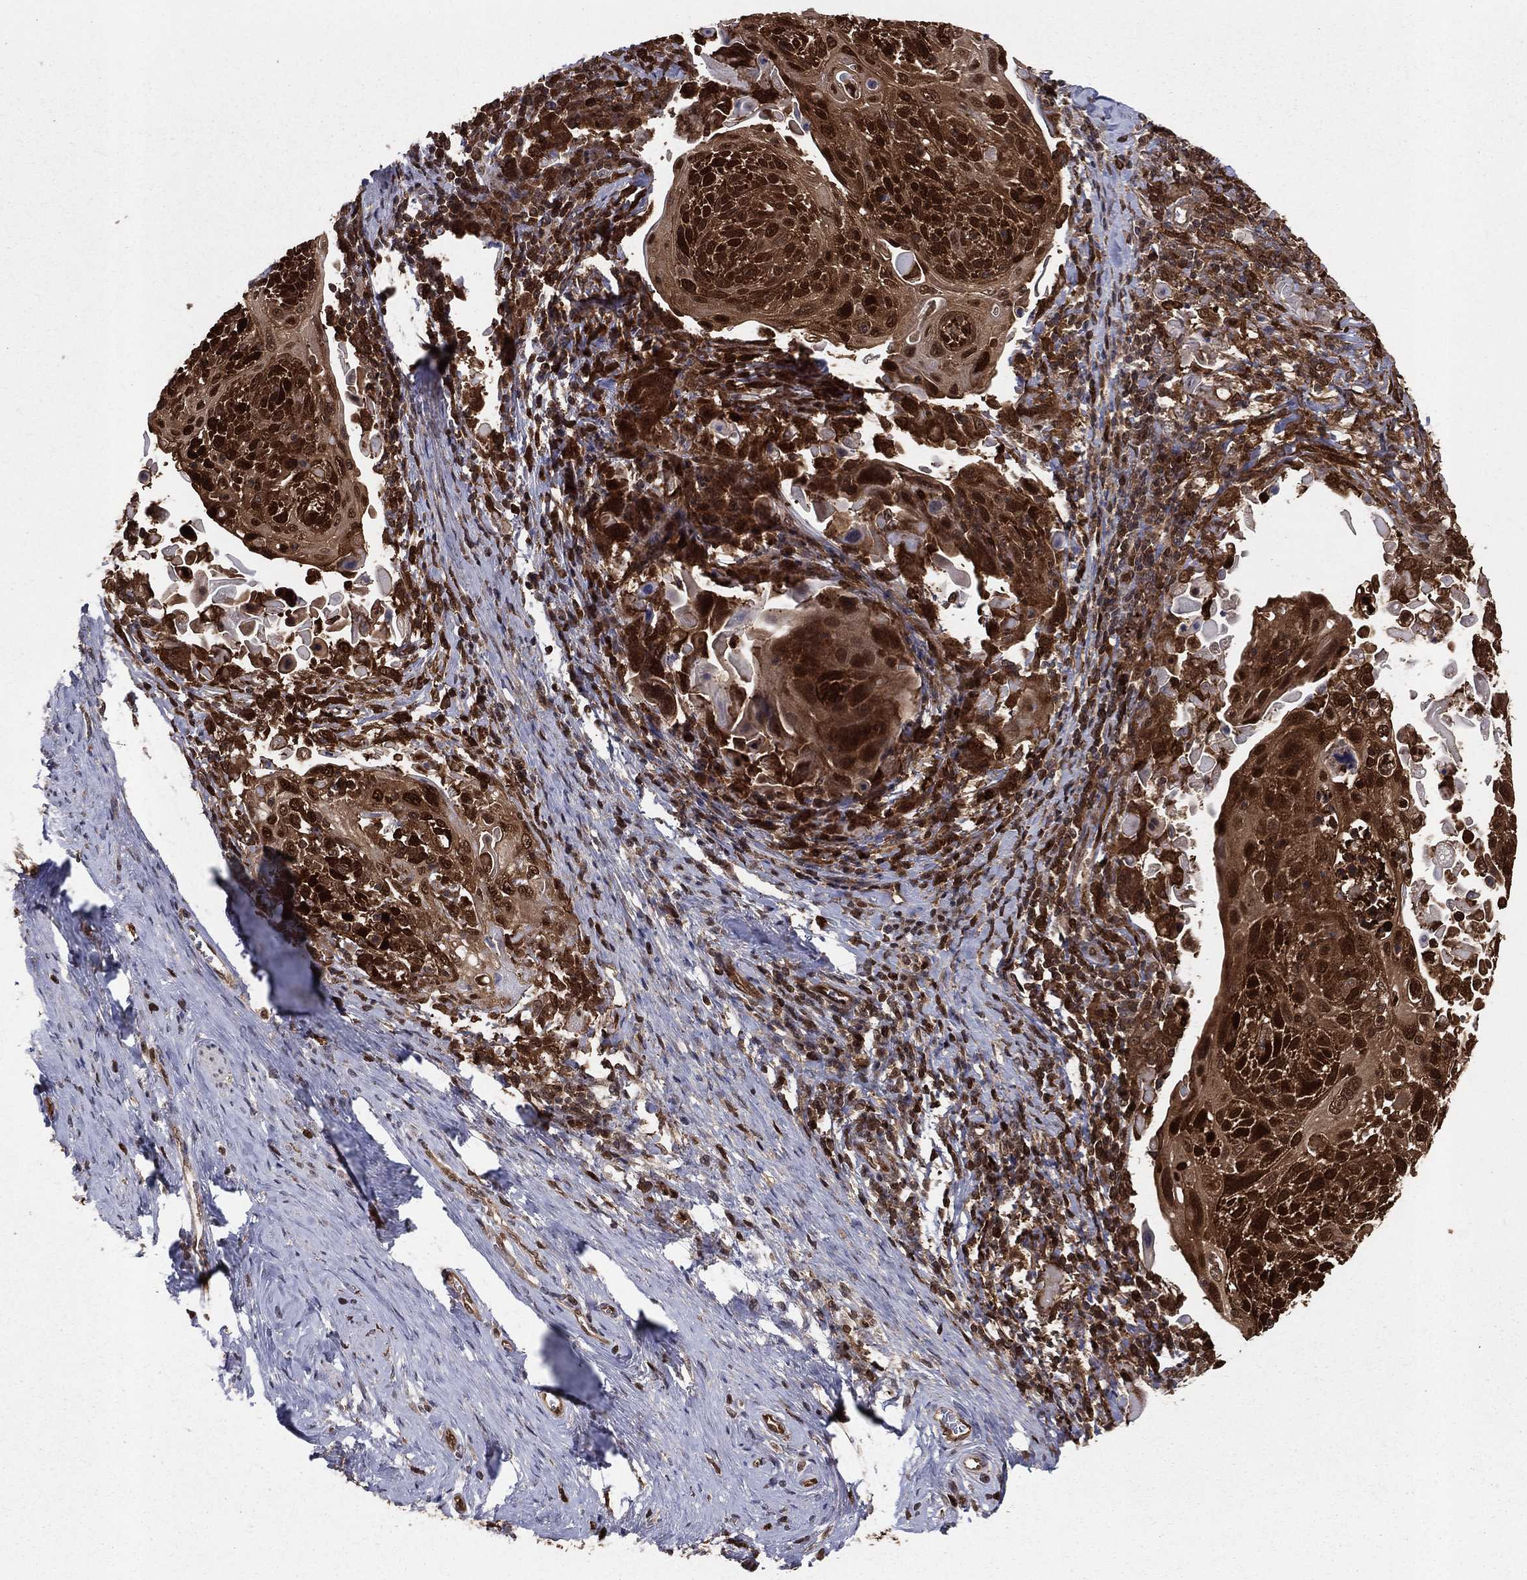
{"staining": {"intensity": "strong", "quantity": ">75%", "location": "cytoplasmic/membranous,nuclear"}, "tissue": "cervical cancer", "cell_type": "Tumor cells", "image_type": "cancer", "snomed": [{"axis": "morphology", "description": "Squamous cell carcinoma, NOS"}, {"axis": "topography", "description": "Cervix"}], "caption": "High-power microscopy captured an IHC histopathology image of cervical cancer (squamous cell carcinoma), revealing strong cytoplasmic/membranous and nuclear expression in about >75% of tumor cells. (DAB IHC, brown staining for protein, blue staining for nuclei).", "gene": "ENO1", "patient": {"sex": "female", "age": 61}}